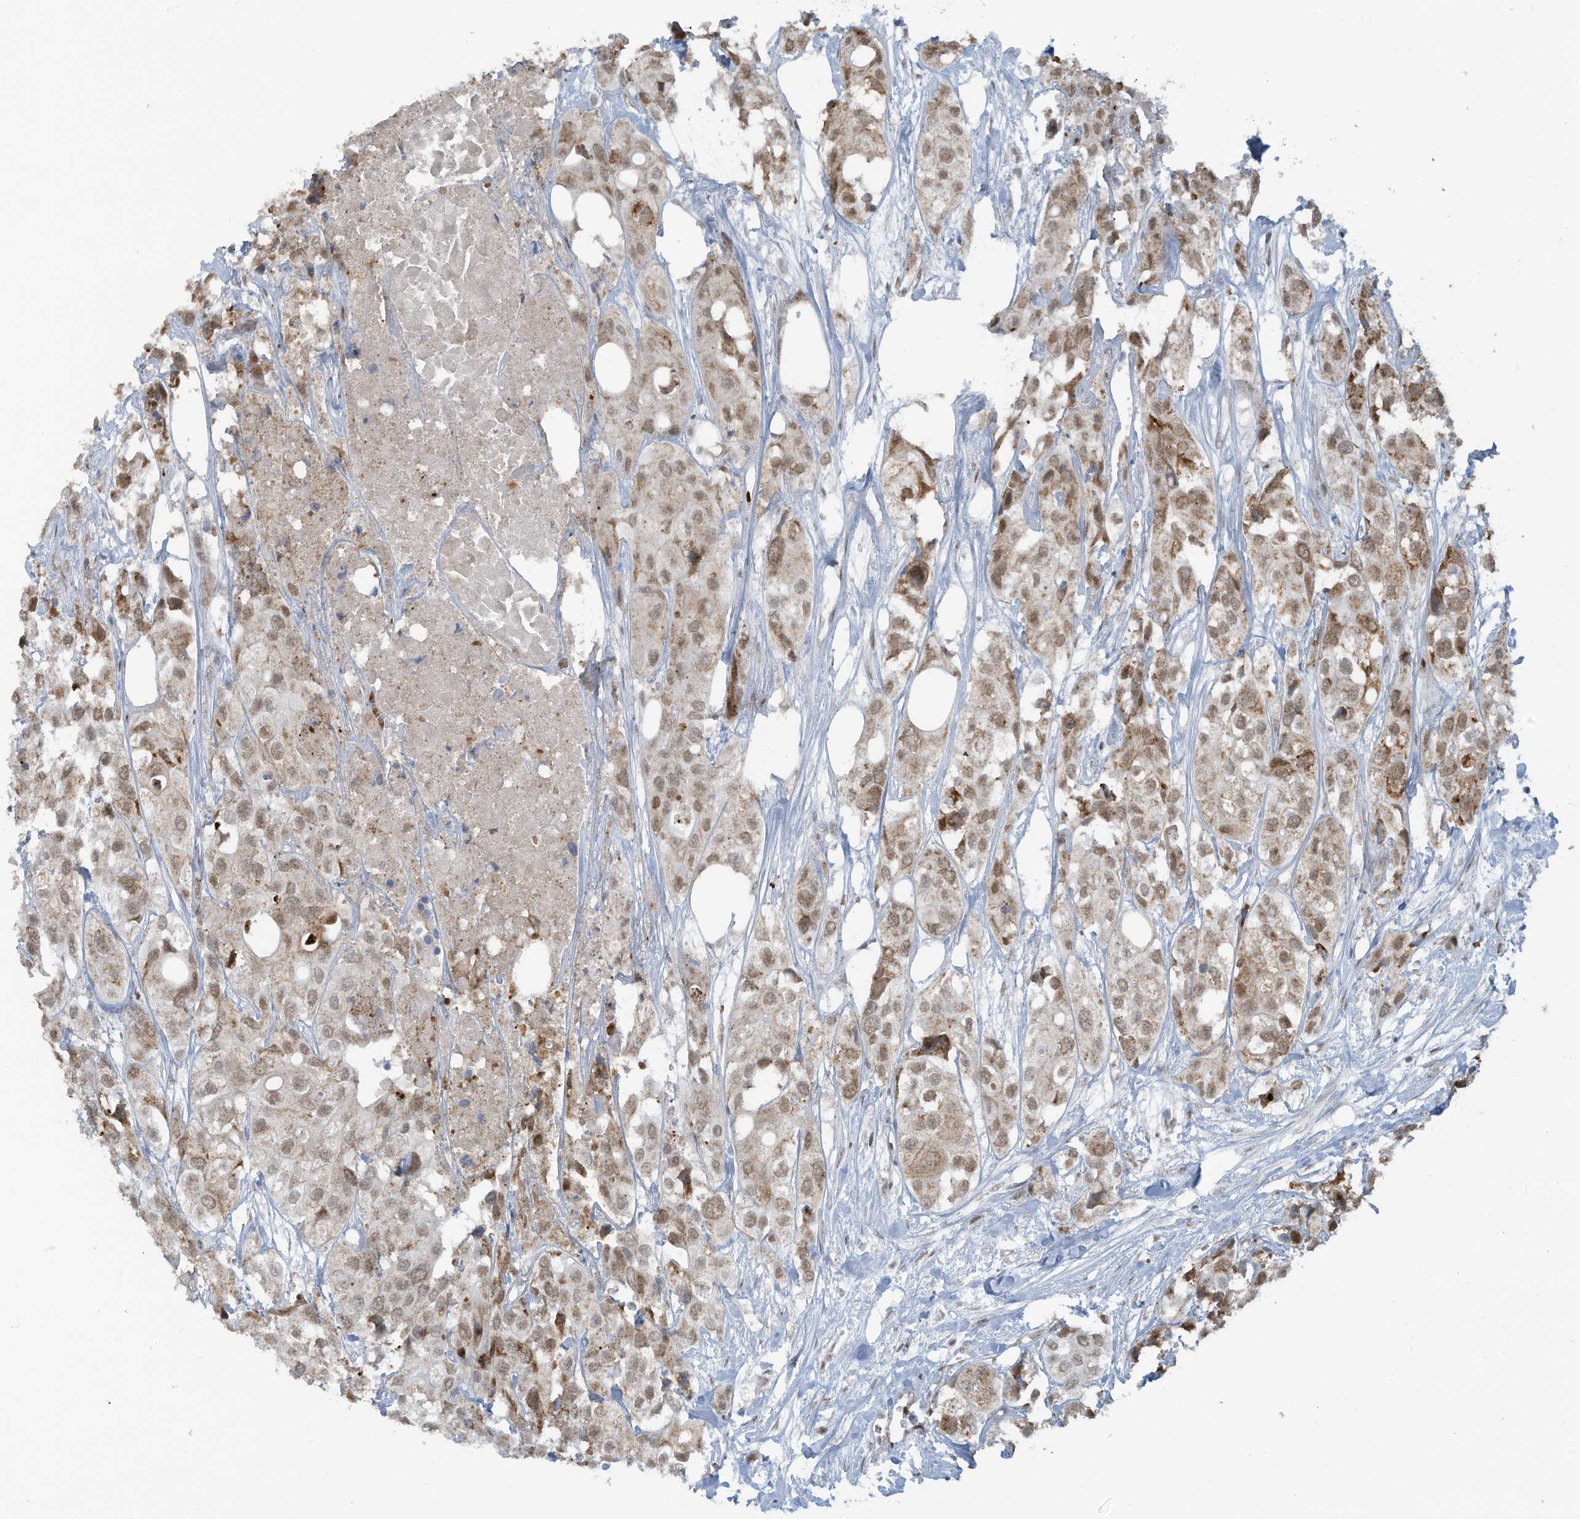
{"staining": {"intensity": "moderate", "quantity": ">75%", "location": "nuclear"}, "tissue": "urothelial cancer", "cell_type": "Tumor cells", "image_type": "cancer", "snomed": [{"axis": "morphology", "description": "Urothelial carcinoma, High grade"}, {"axis": "topography", "description": "Urinary bladder"}], "caption": "IHC micrograph of urothelial carcinoma (high-grade) stained for a protein (brown), which exhibits medium levels of moderate nuclear expression in about >75% of tumor cells.", "gene": "ECT2L", "patient": {"sex": "male", "age": 64}}